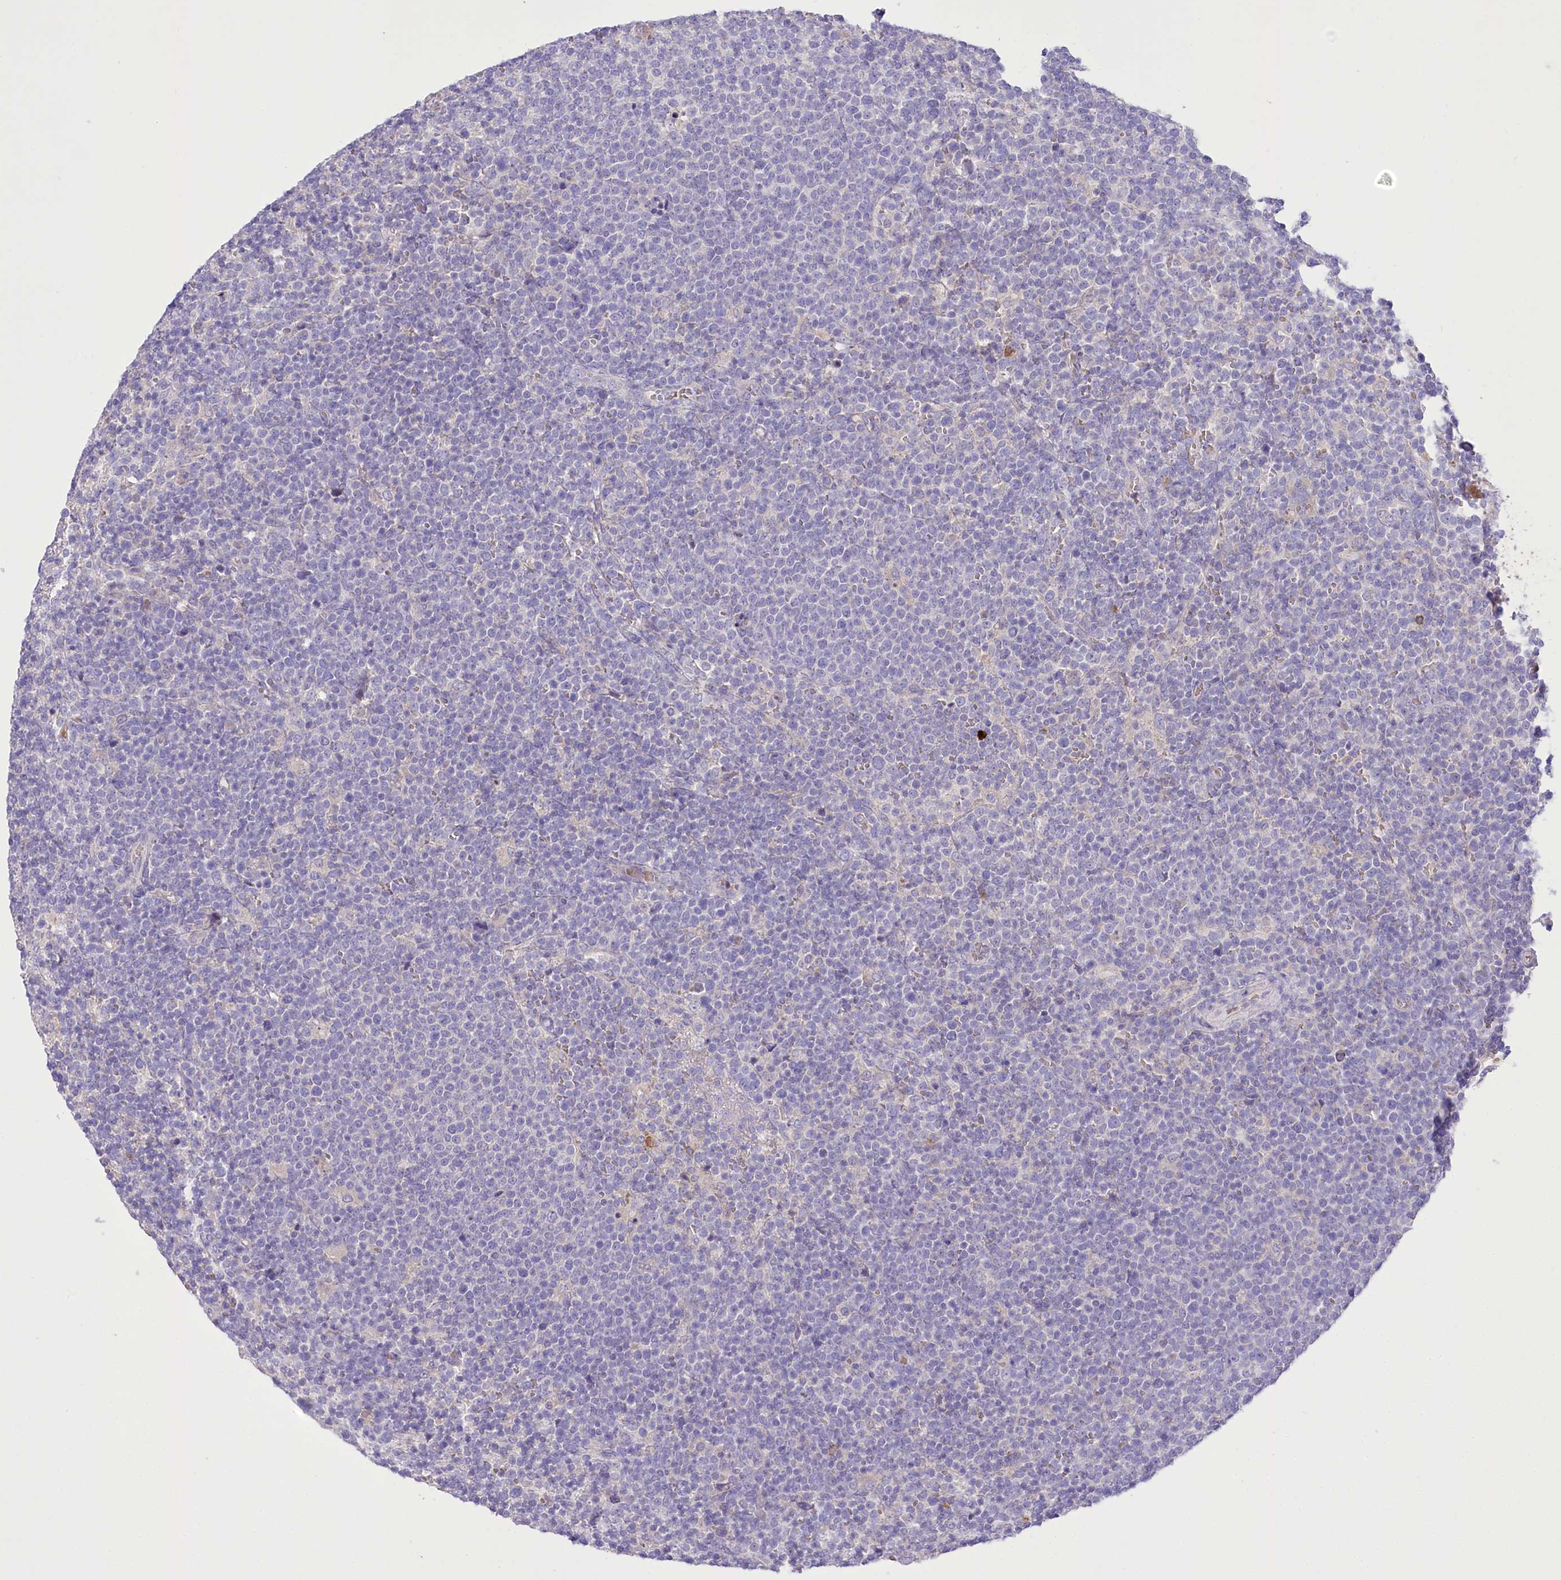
{"staining": {"intensity": "negative", "quantity": "none", "location": "none"}, "tissue": "lymphoma", "cell_type": "Tumor cells", "image_type": "cancer", "snomed": [{"axis": "morphology", "description": "Malignant lymphoma, non-Hodgkin's type, High grade"}, {"axis": "topography", "description": "Lymph node"}], "caption": "IHC image of human lymphoma stained for a protein (brown), which displays no positivity in tumor cells.", "gene": "PRSS53", "patient": {"sex": "male", "age": 61}}